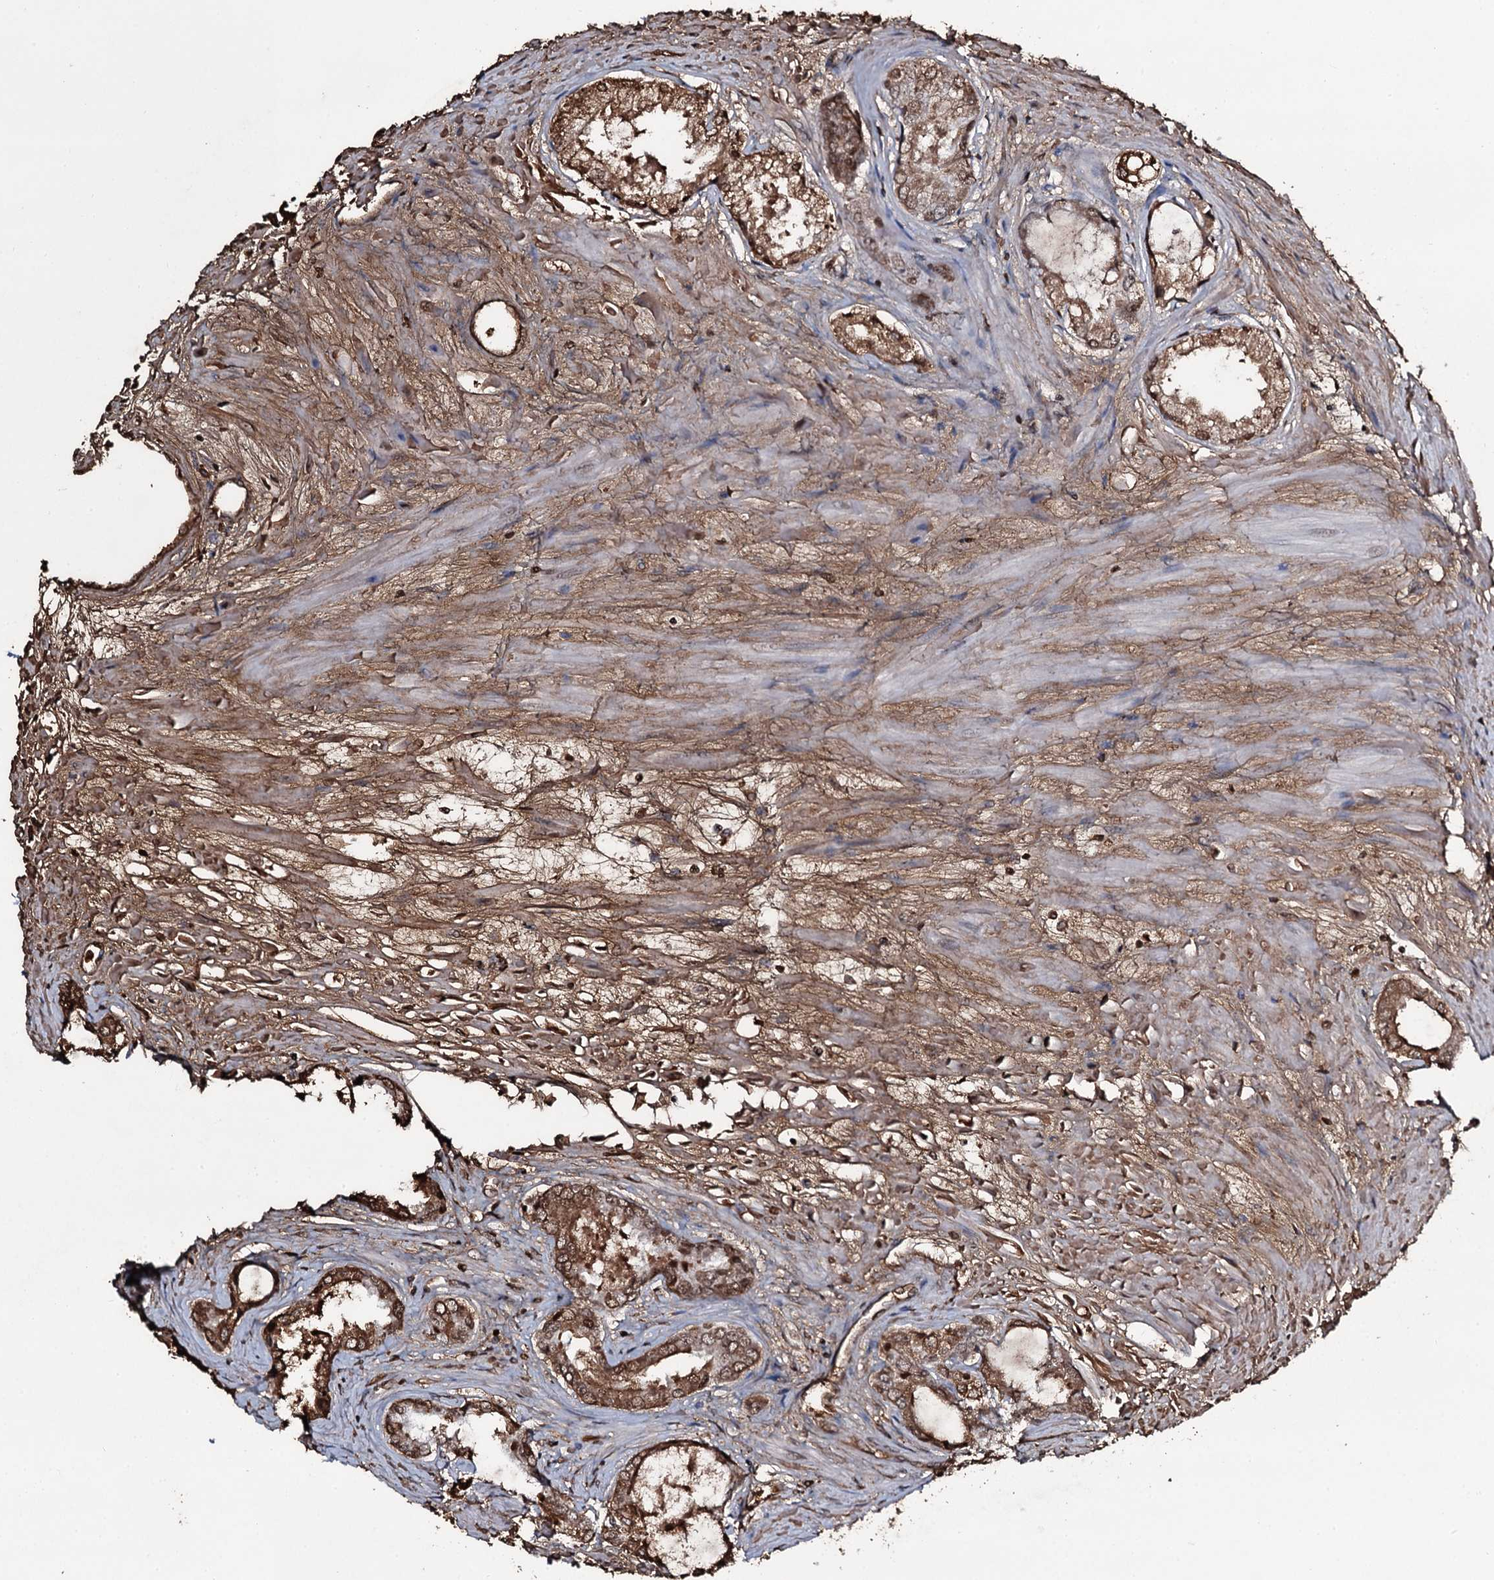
{"staining": {"intensity": "moderate", "quantity": ">75%", "location": "cytoplasmic/membranous"}, "tissue": "prostate cancer", "cell_type": "Tumor cells", "image_type": "cancer", "snomed": [{"axis": "morphology", "description": "Adenocarcinoma, Low grade"}, {"axis": "topography", "description": "Prostate"}], "caption": "Protein staining demonstrates moderate cytoplasmic/membranous expression in about >75% of tumor cells in prostate cancer.", "gene": "EDN1", "patient": {"sex": "male", "age": 68}}